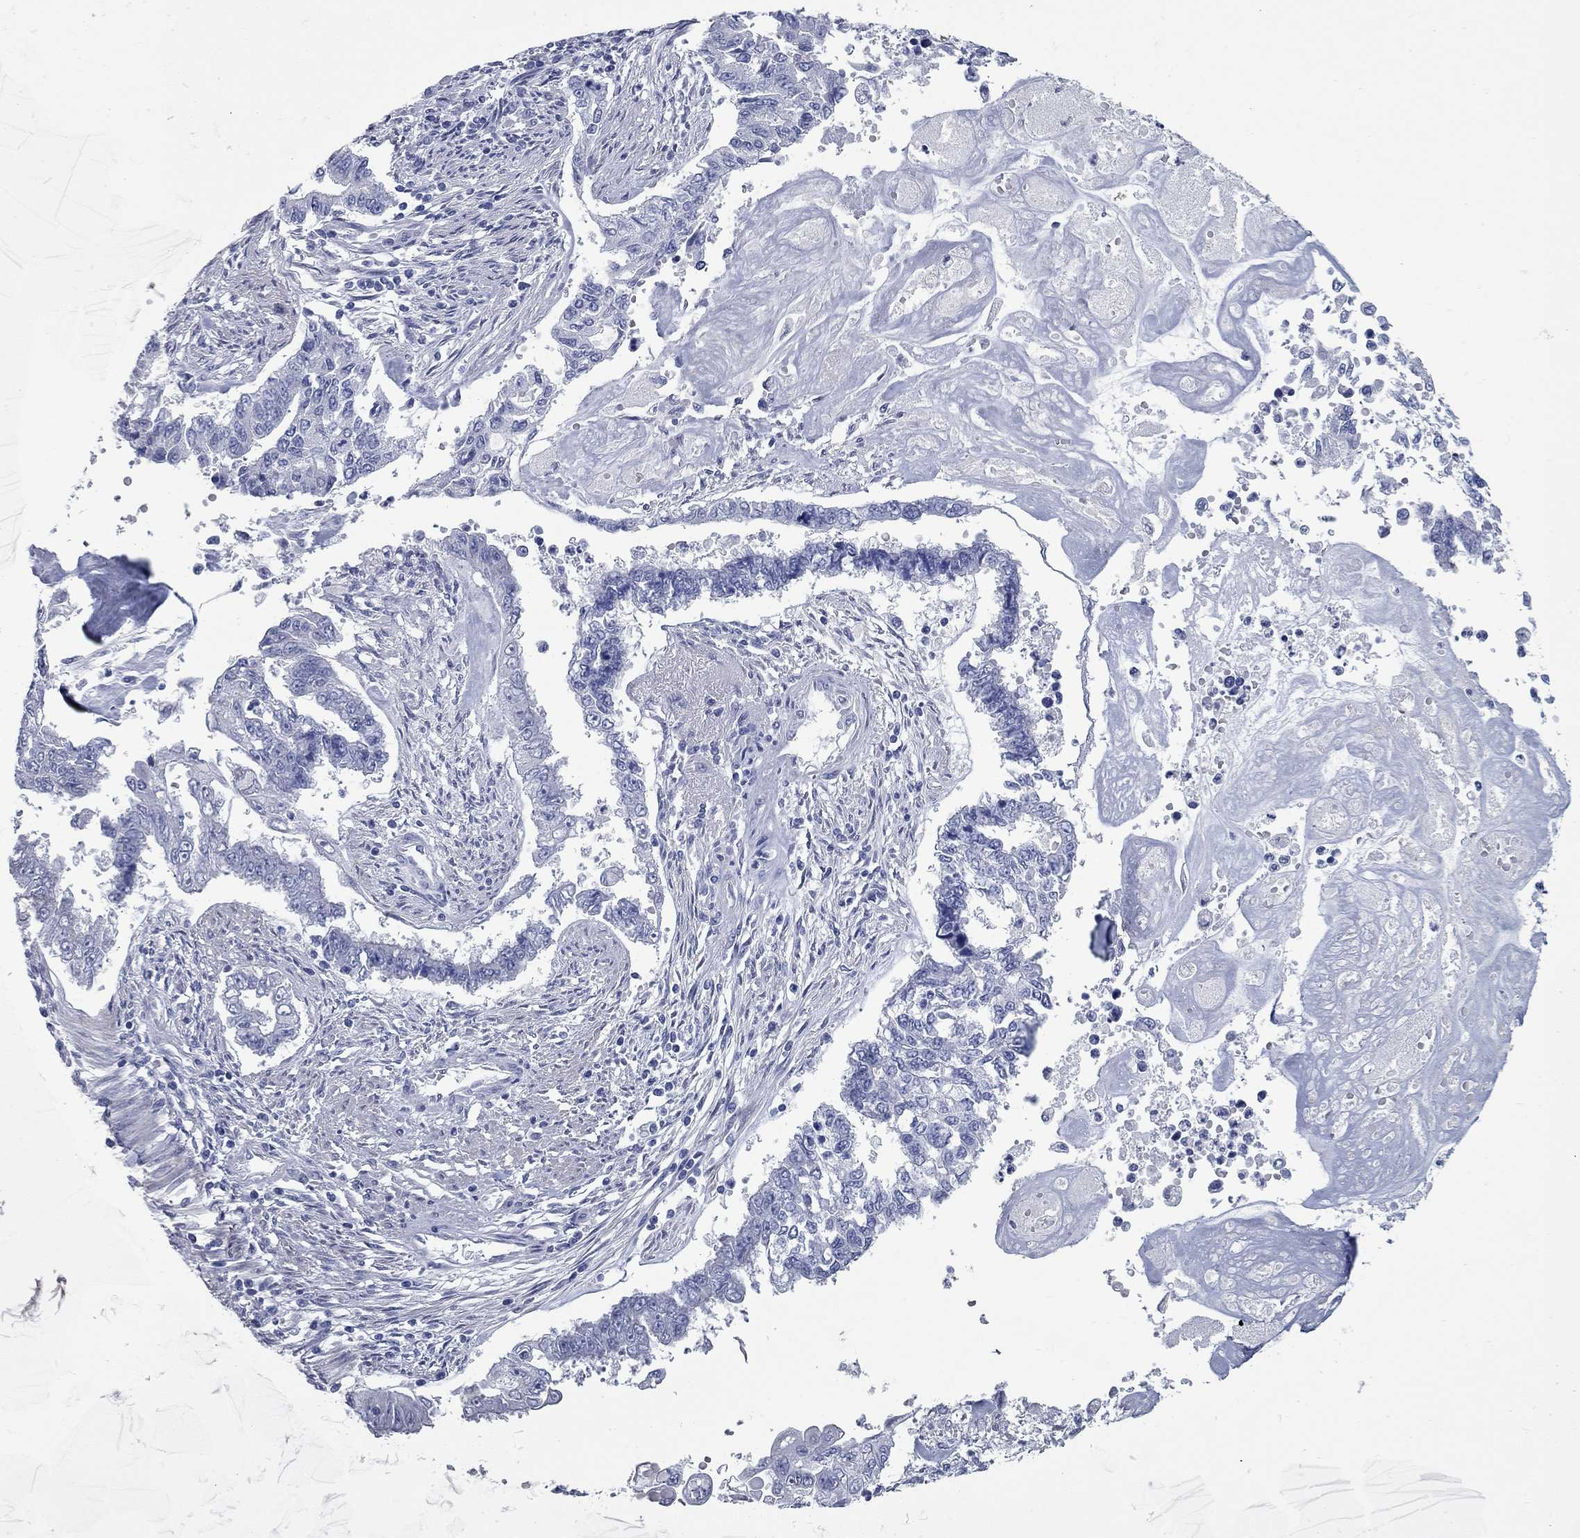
{"staining": {"intensity": "negative", "quantity": "none", "location": "none"}, "tissue": "endometrial cancer", "cell_type": "Tumor cells", "image_type": "cancer", "snomed": [{"axis": "morphology", "description": "Adenocarcinoma, NOS"}, {"axis": "topography", "description": "Uterus"}], "caption": "Human endometrial adenocarcinoma stained for a protein using IHC shows no expression in tumor cells.", "gene": "KIRREL2", "patient": {"sex": "female", "age": 59}}